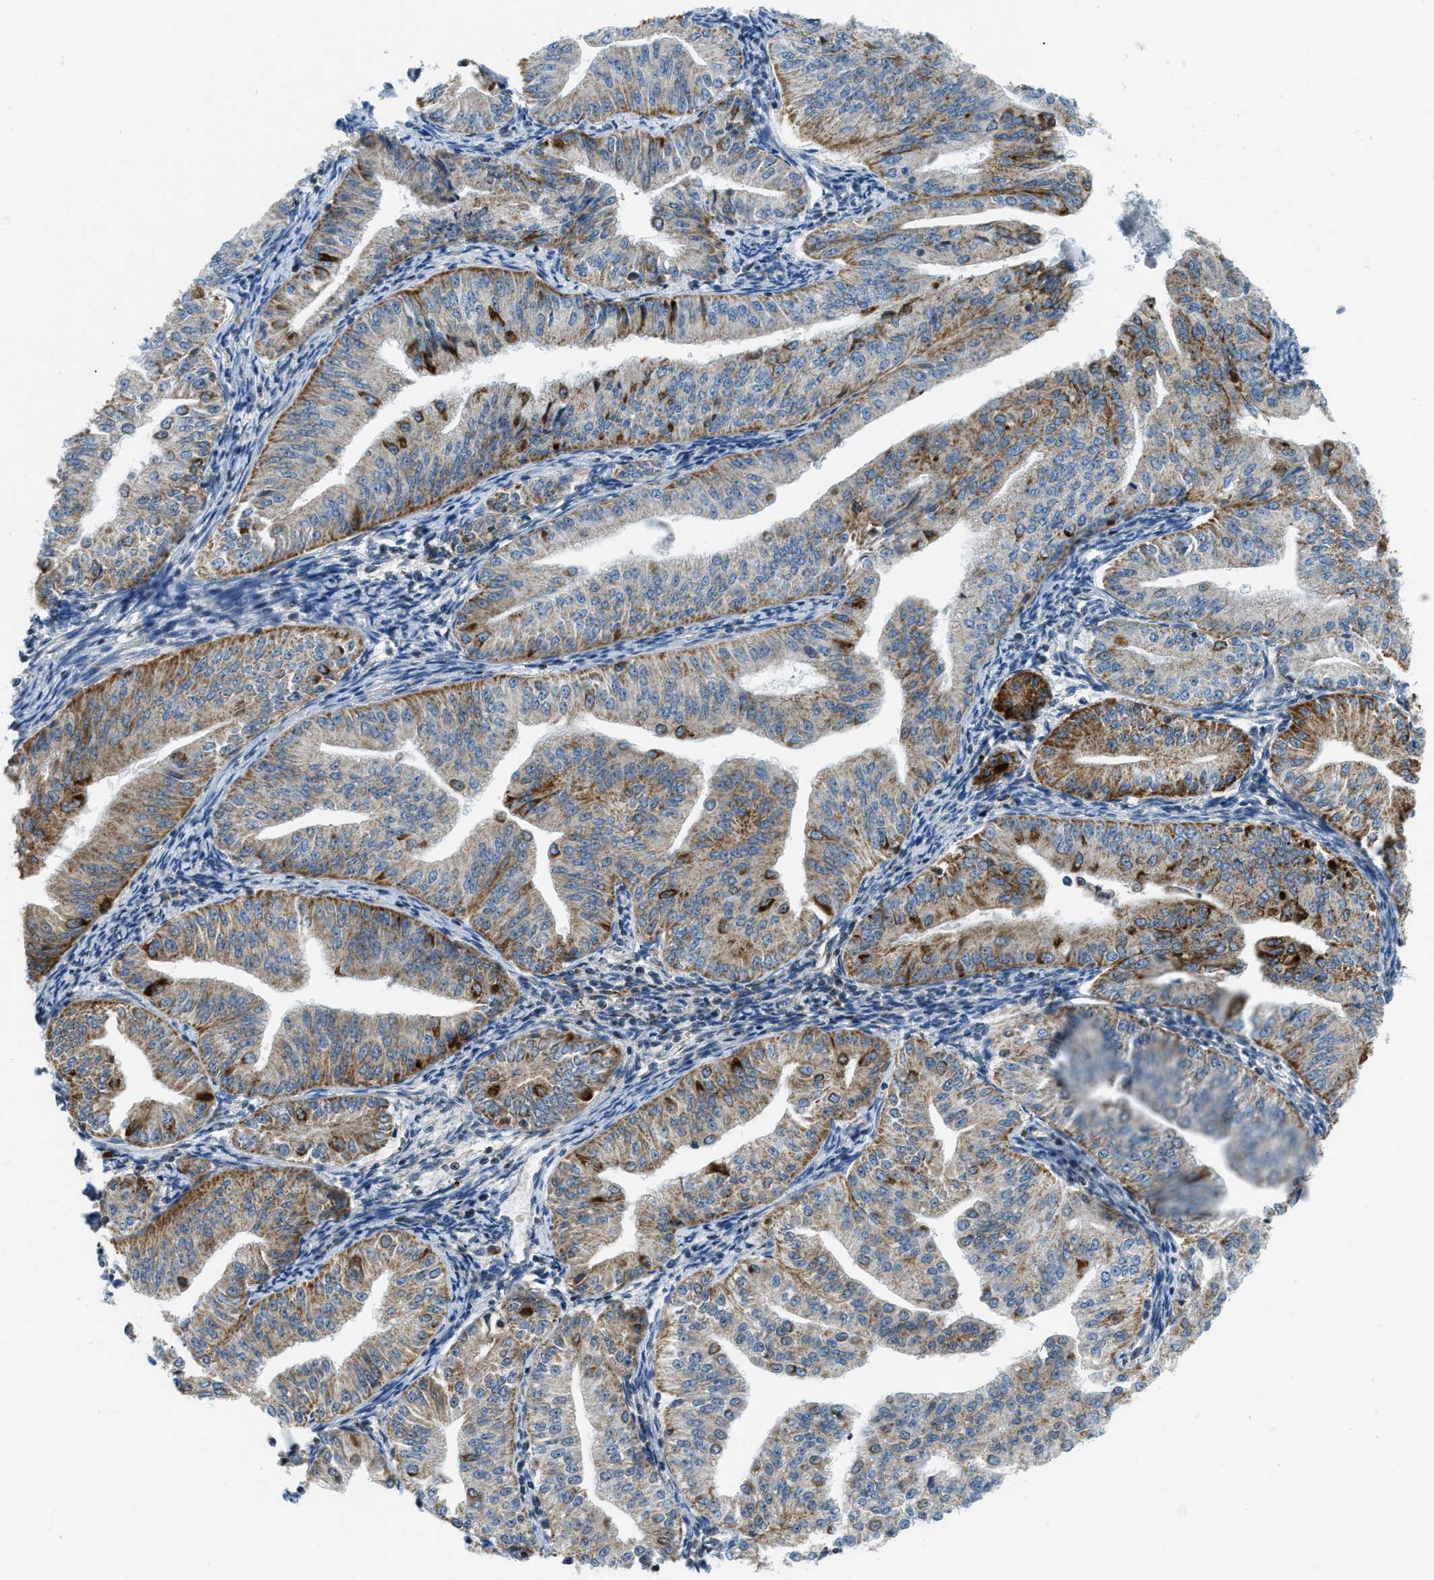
{"staining": {"intensity": "moderate", "quantity": ">75%", "location": "cytoplasmic/membranous"}, "tissue": "endometrial cancer", "cell_type": "Tumor cells", "image_type": "cancer", "snomed": [{"axis": "morphology", "description": "Normal tissue, NOS"}, {"axis": "morphology", "description": "Adenocarcinoma, NOS"}, {"axis": "topography", "description": "Endometrium"}], "caption": "An IHC photomicrograph of tumor tissue is shown. Protein staining in brown highlights moderate cytoplasmic/membranous positivity in endometrial cancer (adenocarcinoma) within tumor cells.", "gene": "ACADVL", "patient": {"sex": "female", "age": 53}}